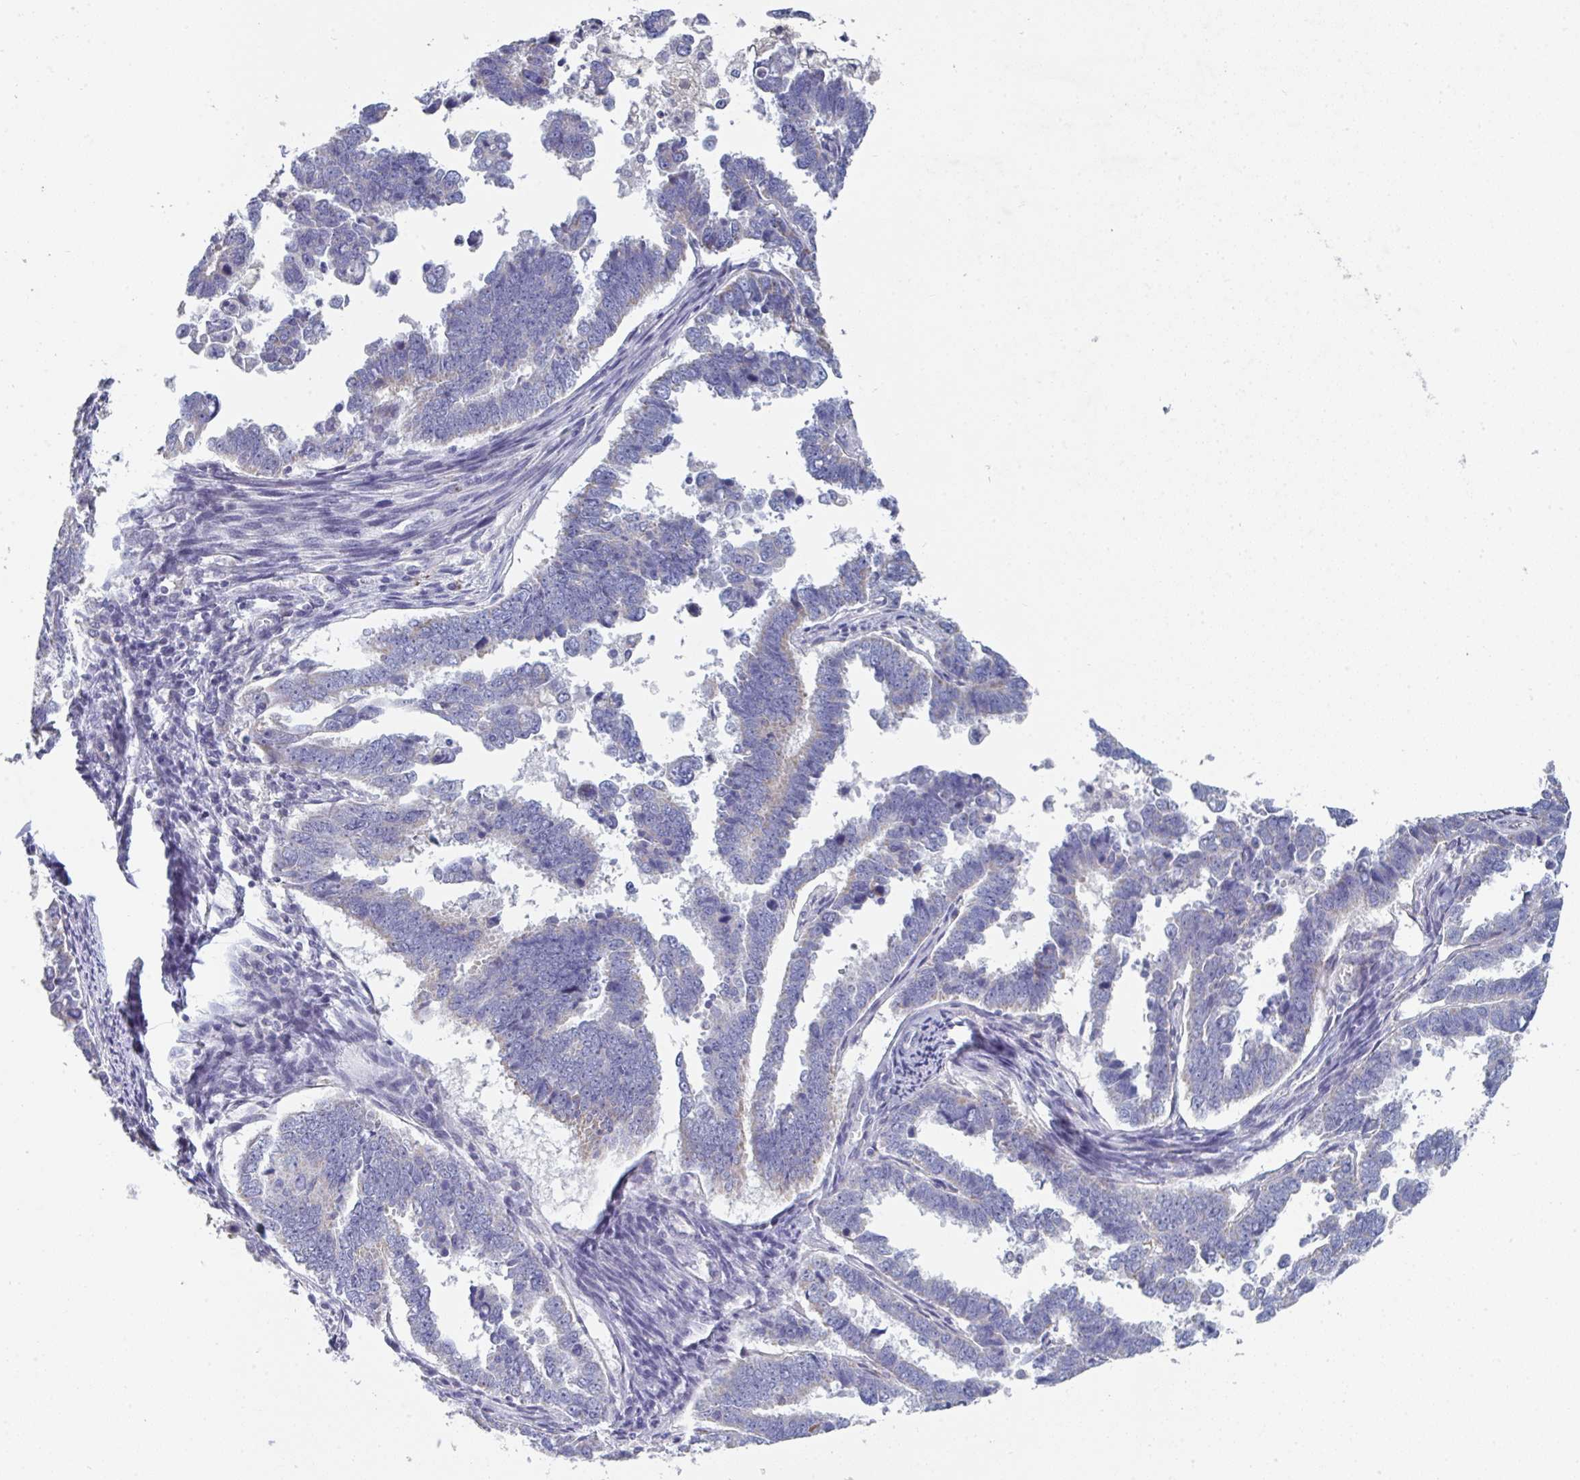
{"staining": {"intensity": "negative", "quantity": "none", "location": "none"}, "tissue": "endometrial cancer", "cell_type": "Tumor cells", "image_type": "cancer", "snomed": [{"axis": "morphology", "description": "Adenocarcinoma, NOS"}, {"axis": "topography", "description": "Endometrium"}], "caption": "Immunohistochemistry image of human adenocarcinoma (endometrial) stained for a protein (brown), which shows no expression in tumor cells. (DAB (3,3'-diaminobenzidine) IHC visualized using brightfield microscopy, high magnification).", "gene": "HGFAC", "patient": {"sex": "female", "age": 75}}